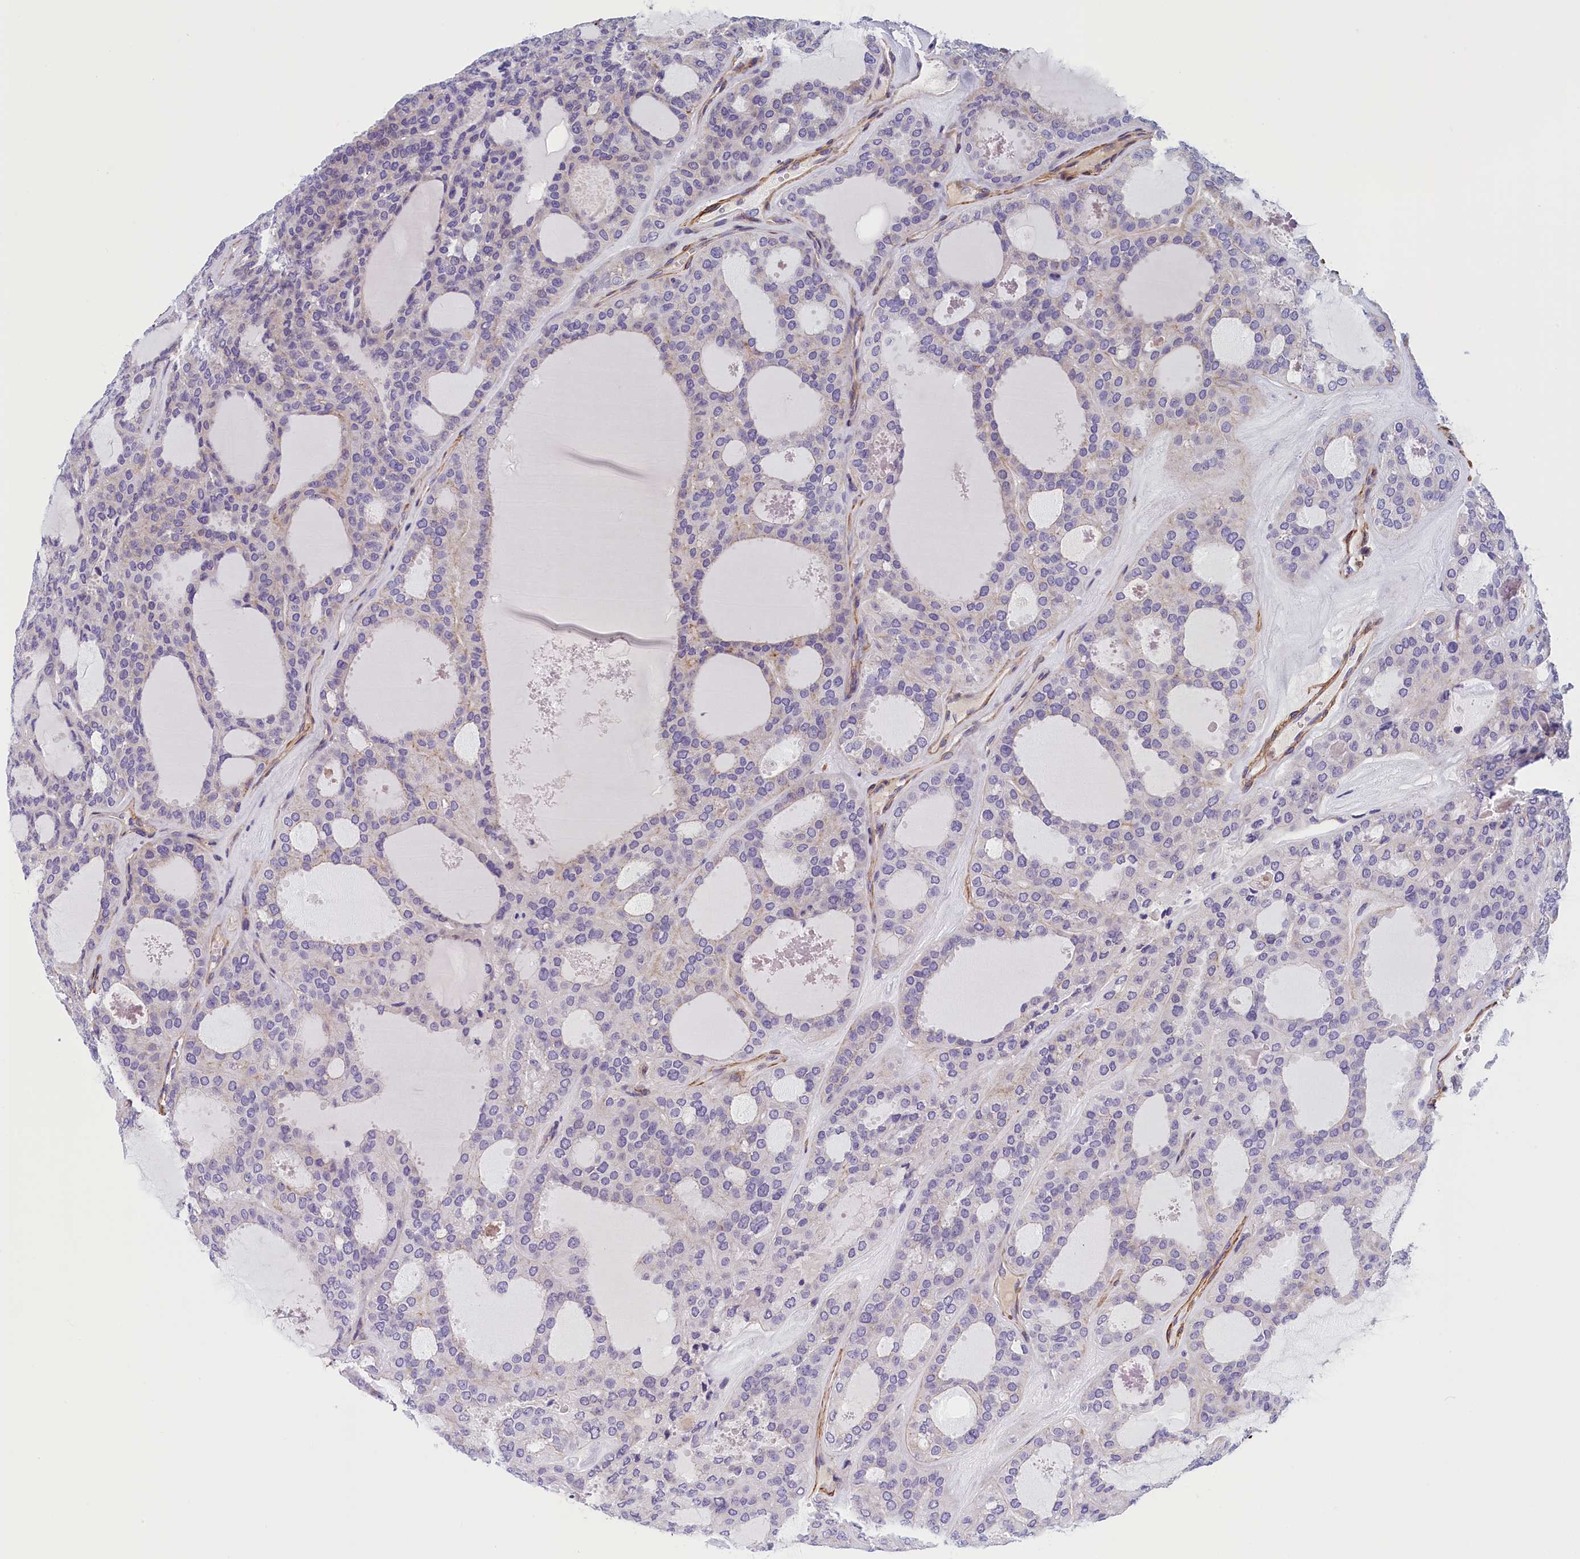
{"staining": {"intensity": "moderate", "quantity": "<25%", "location": "cytoplasmic/membranous"}, "tissue": "thyroid cancer", "cell_type": "Tumor cells", "image_type": "cancer", "snomed": [{"axis": "morphology", "description": "Follicular adenoma carcinoma, NOS"}, {"axis": "topography", "description": "Thyroid gland"}], "caption": "About <25% of tumor cells in thyroid cancer (follicular adenoma carcinoma) display moderate cytoplasmic/membranous protein expression as visualized by brown immunohistochemical staining.", "gene": "BCL2L13", "patient": {"sex": "male", "age": 75}}